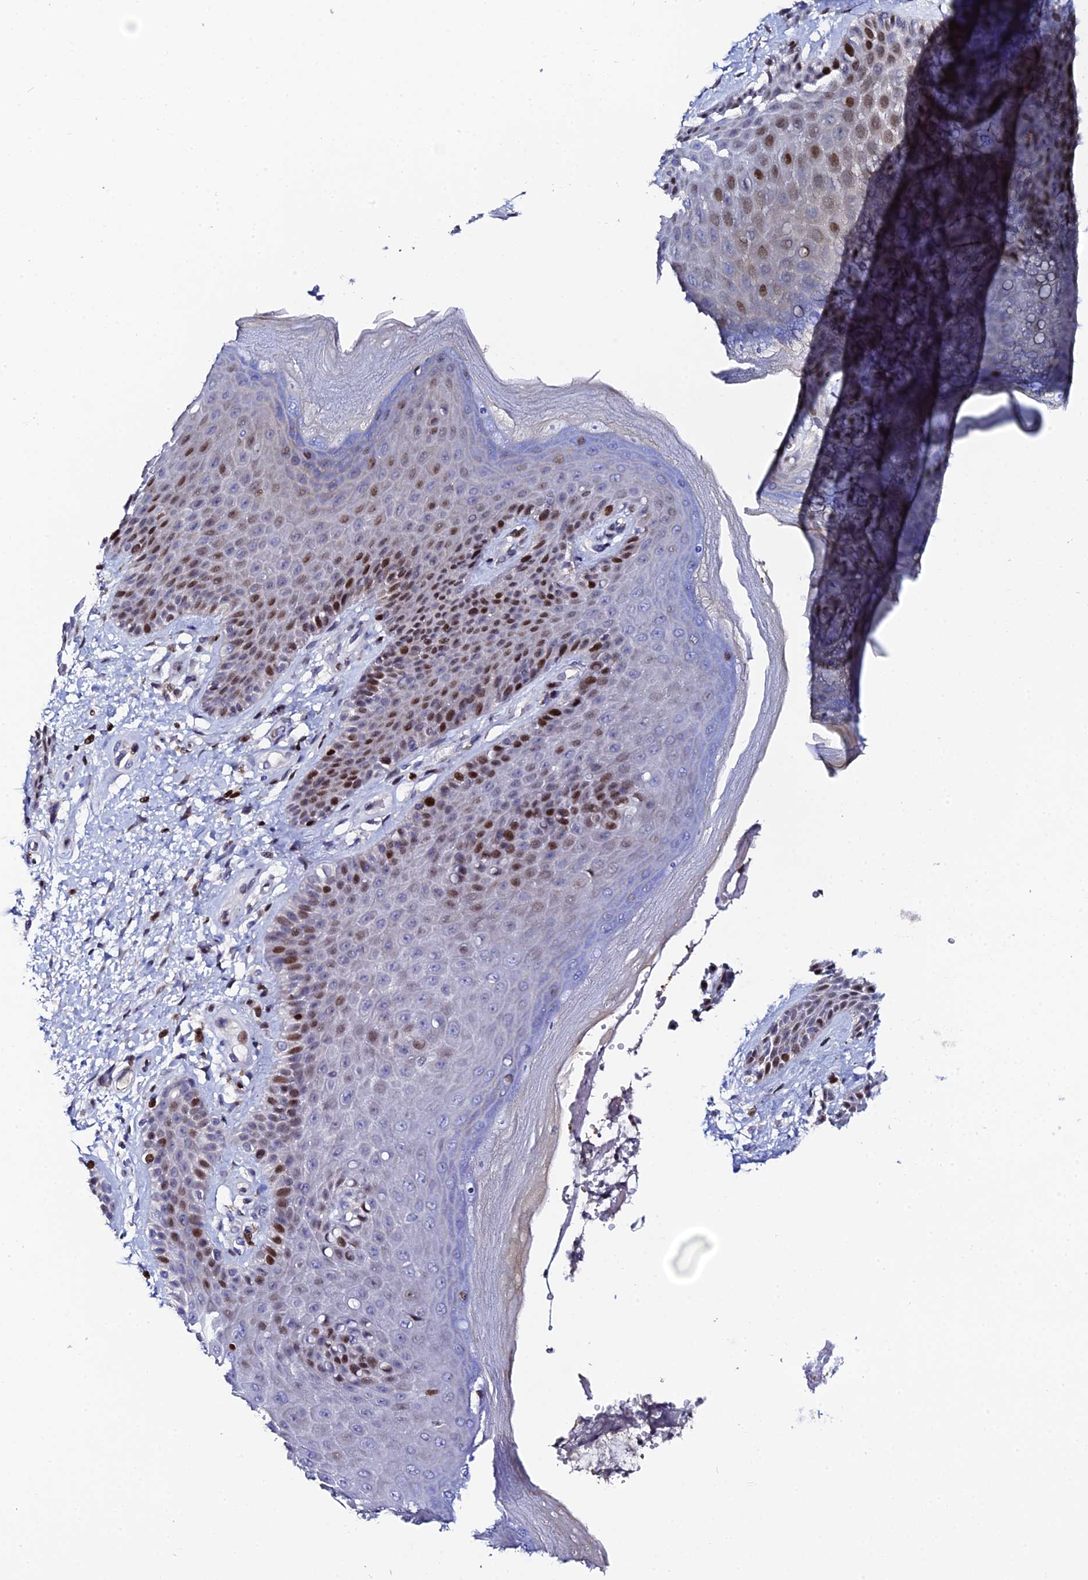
{"staining": {"intensity": "moderate", "quantity": "25%-75%", "location": "nuclear"}, "tissue": "skin", "cell_type": "Epidermal cells", "image_type": "normal", "snomed": [{"axis": "morphology", "description": "Normal tissue, NOS"}, {"axis": "topography", "description": "Anal"}], "caption": "Protein staining of normal skin demonstrates moderate nuclear staining in about 25%-75% of epidermal cells.", "gene": "MYNN", "patient": {"sex": "female", "age": 89}}